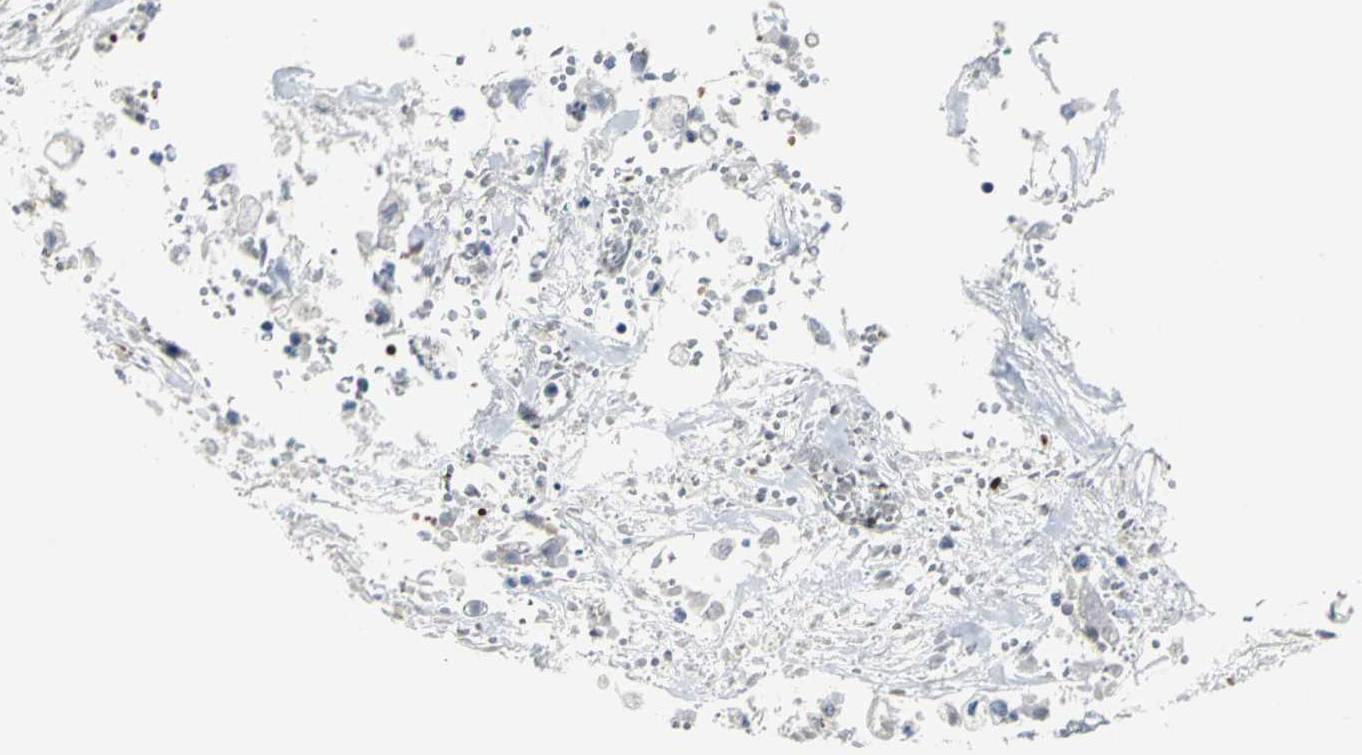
{"staining": {"intensity": "weak", "quantity": "<25%", "location": "nuclear"}, "tissue": "pancreatic cancer", "cell_type": "Tumor cells", "image_type": "cancer", "snomed": [{"axis": "morphology", "description": "Normal tissue, NOS"}, {"axis": "topography", "description": "Pancreas"}], "caption": "There is no significant staining in tumor cells of pancreatic cancer.", "gene": "GLI3", "patient": {"sex": "male", "age": 42}}